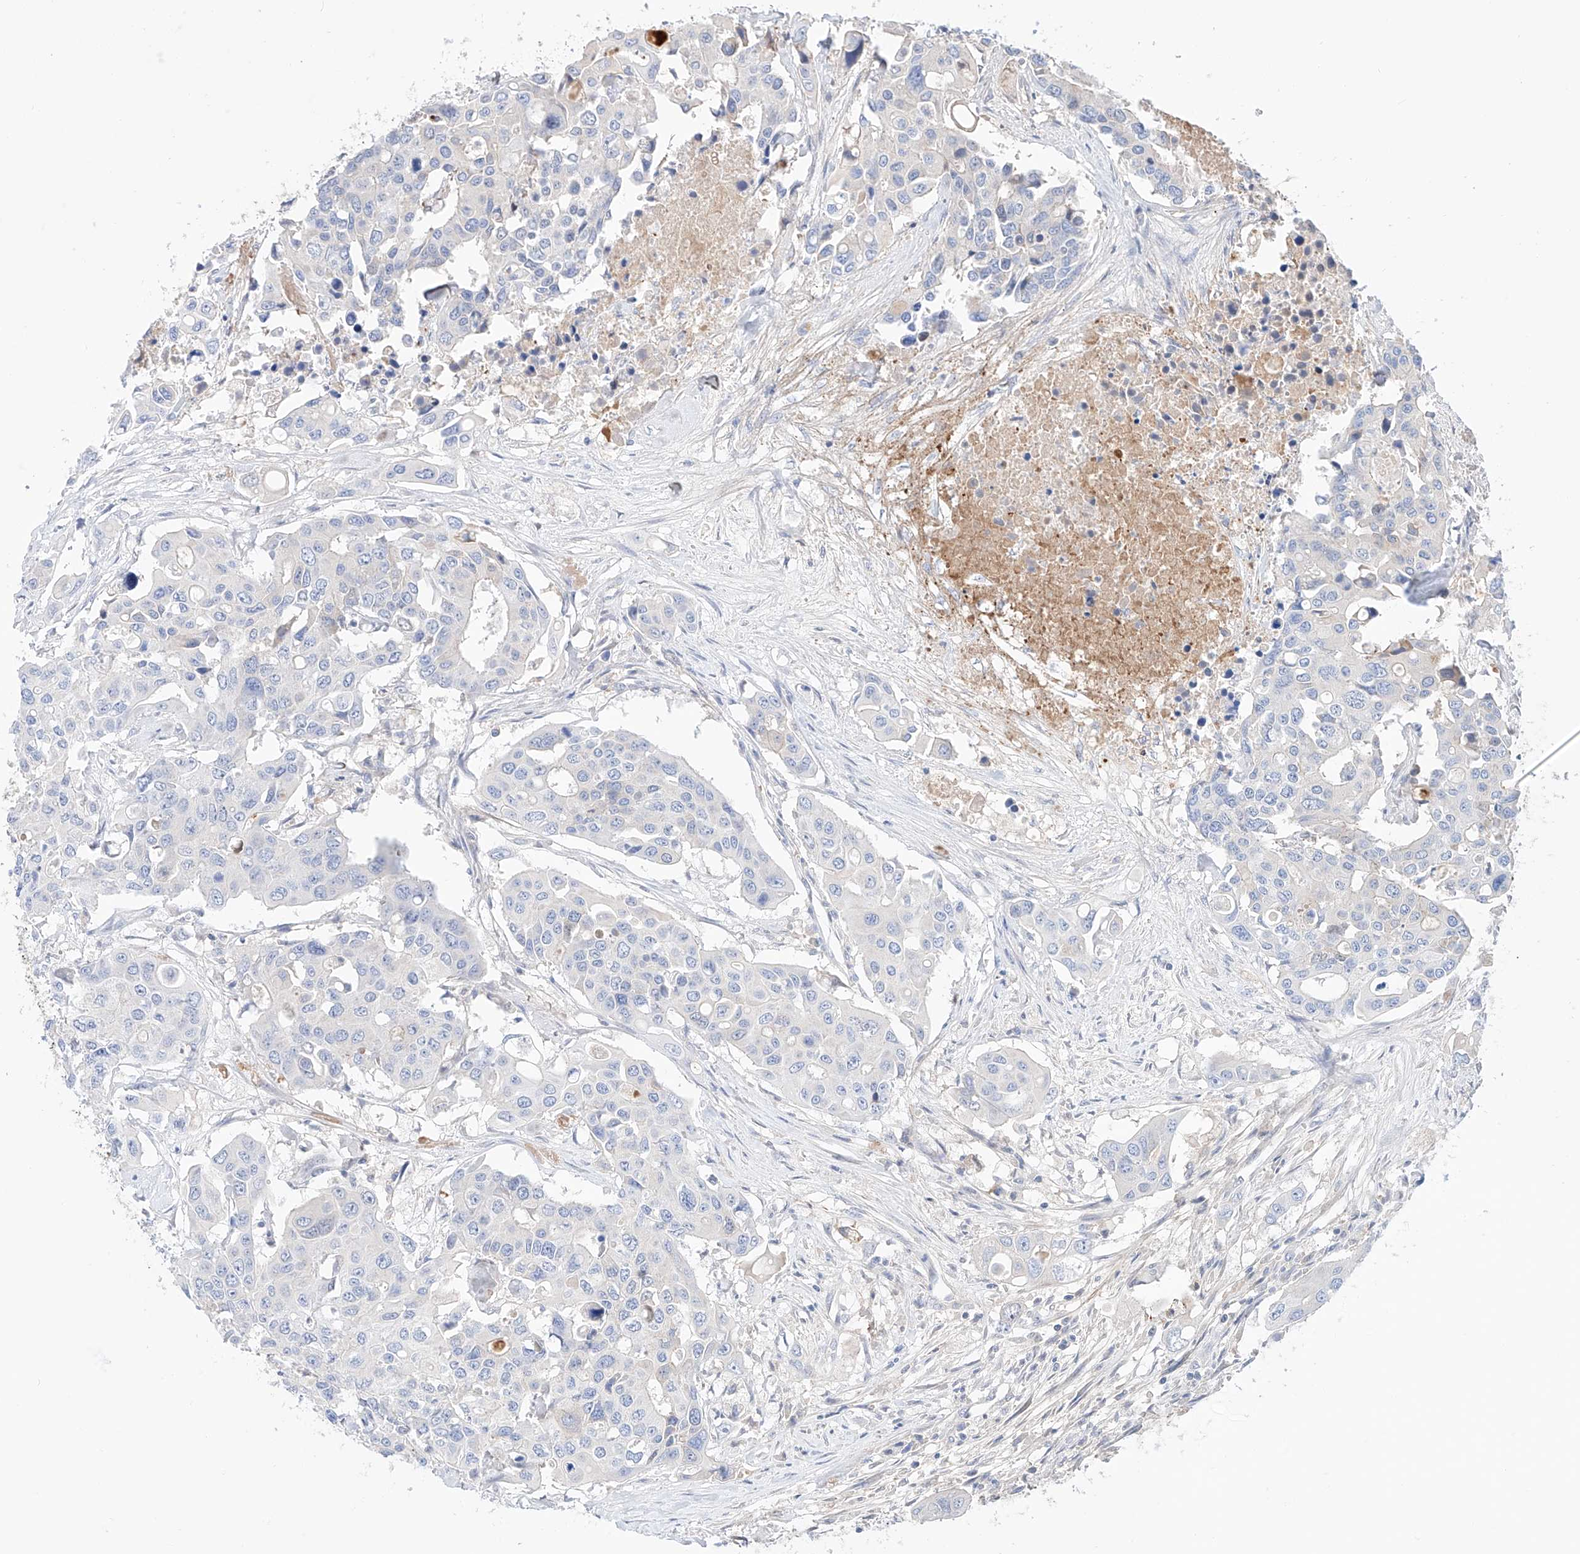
{"staining": {"intensity": "negative", "quantity": "none", "location": "none"}, "tissue": "colorectal cancer", "cell_type": "Tumor cells", "image_type": "cancer", "snomed": [{"axis": "morphology", "description": "Adenocarcinoma, NOS"}, {"axis": "topography", "description": "Colon"}], "caption": "High power microscopy histopathology image of an IHC image of adenocarcinoma (colorectal), revealing no significant positivity in tumor cells.", "gene": "PGGT1B", "patient": {"sex": "male", "age": 77}}